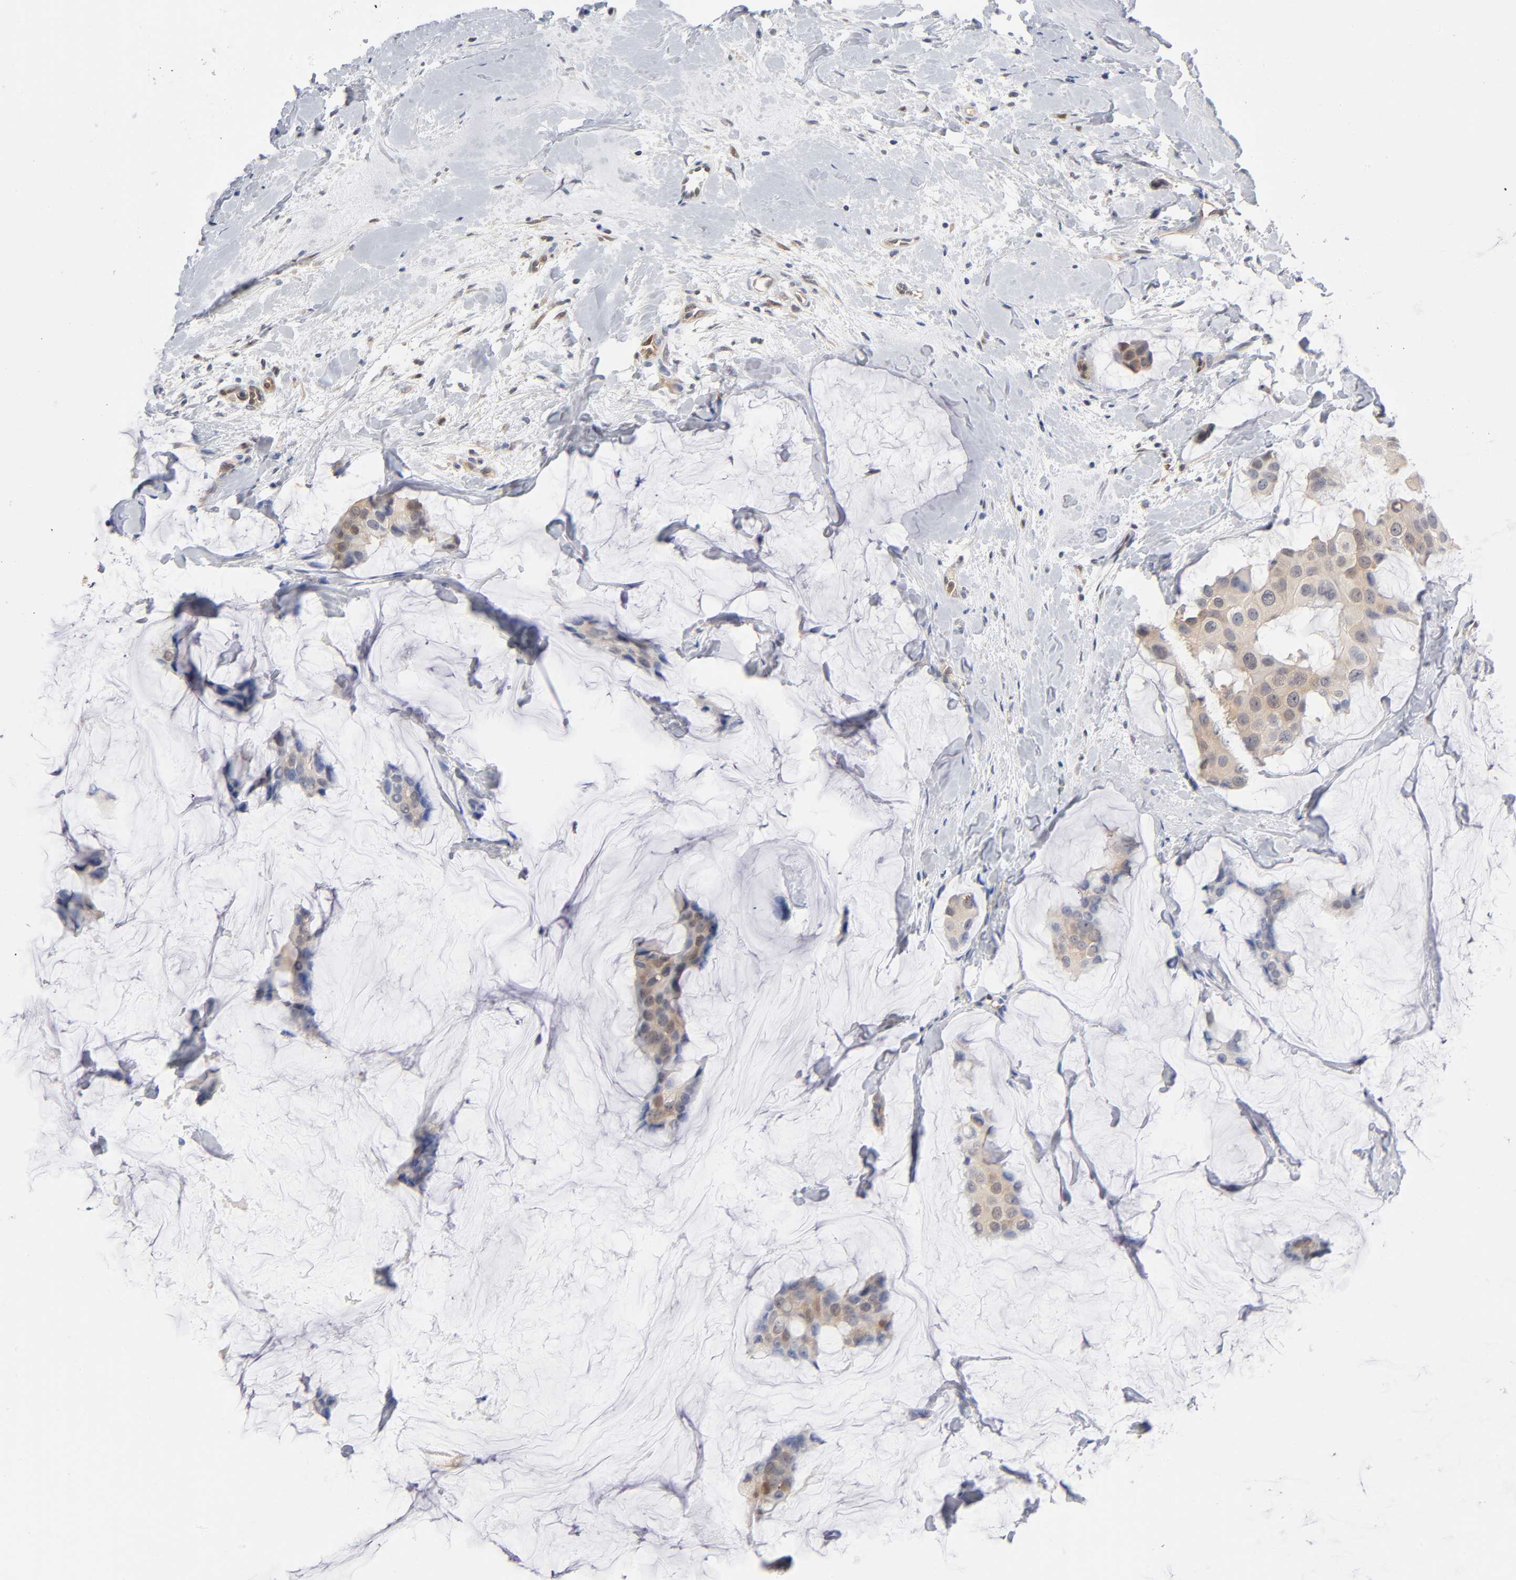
{"staining": {"intensity": "moderate", "quantity": ">75%", "location": "cytoplasmic/membranous"}, "tissue": "breast cancer", "cell_type": "Tumor cells", "image_type": "cancer", "snomed": [{"axis": "morphology", "description": "Normal tissue, NOS"}, {"axis": "morphology", "description": "Duct carcinoma"}, {"axis": "topography", "description": "Breast"}], "caption": "Intraductal carcinoma (breast) stained with DAB IHC displays medium levels of moderate cytoplasmic/membranous staining in about >75% of tumor cells.", "gene": "DFFB", "patient": {"sex": "female", "age": 50}}